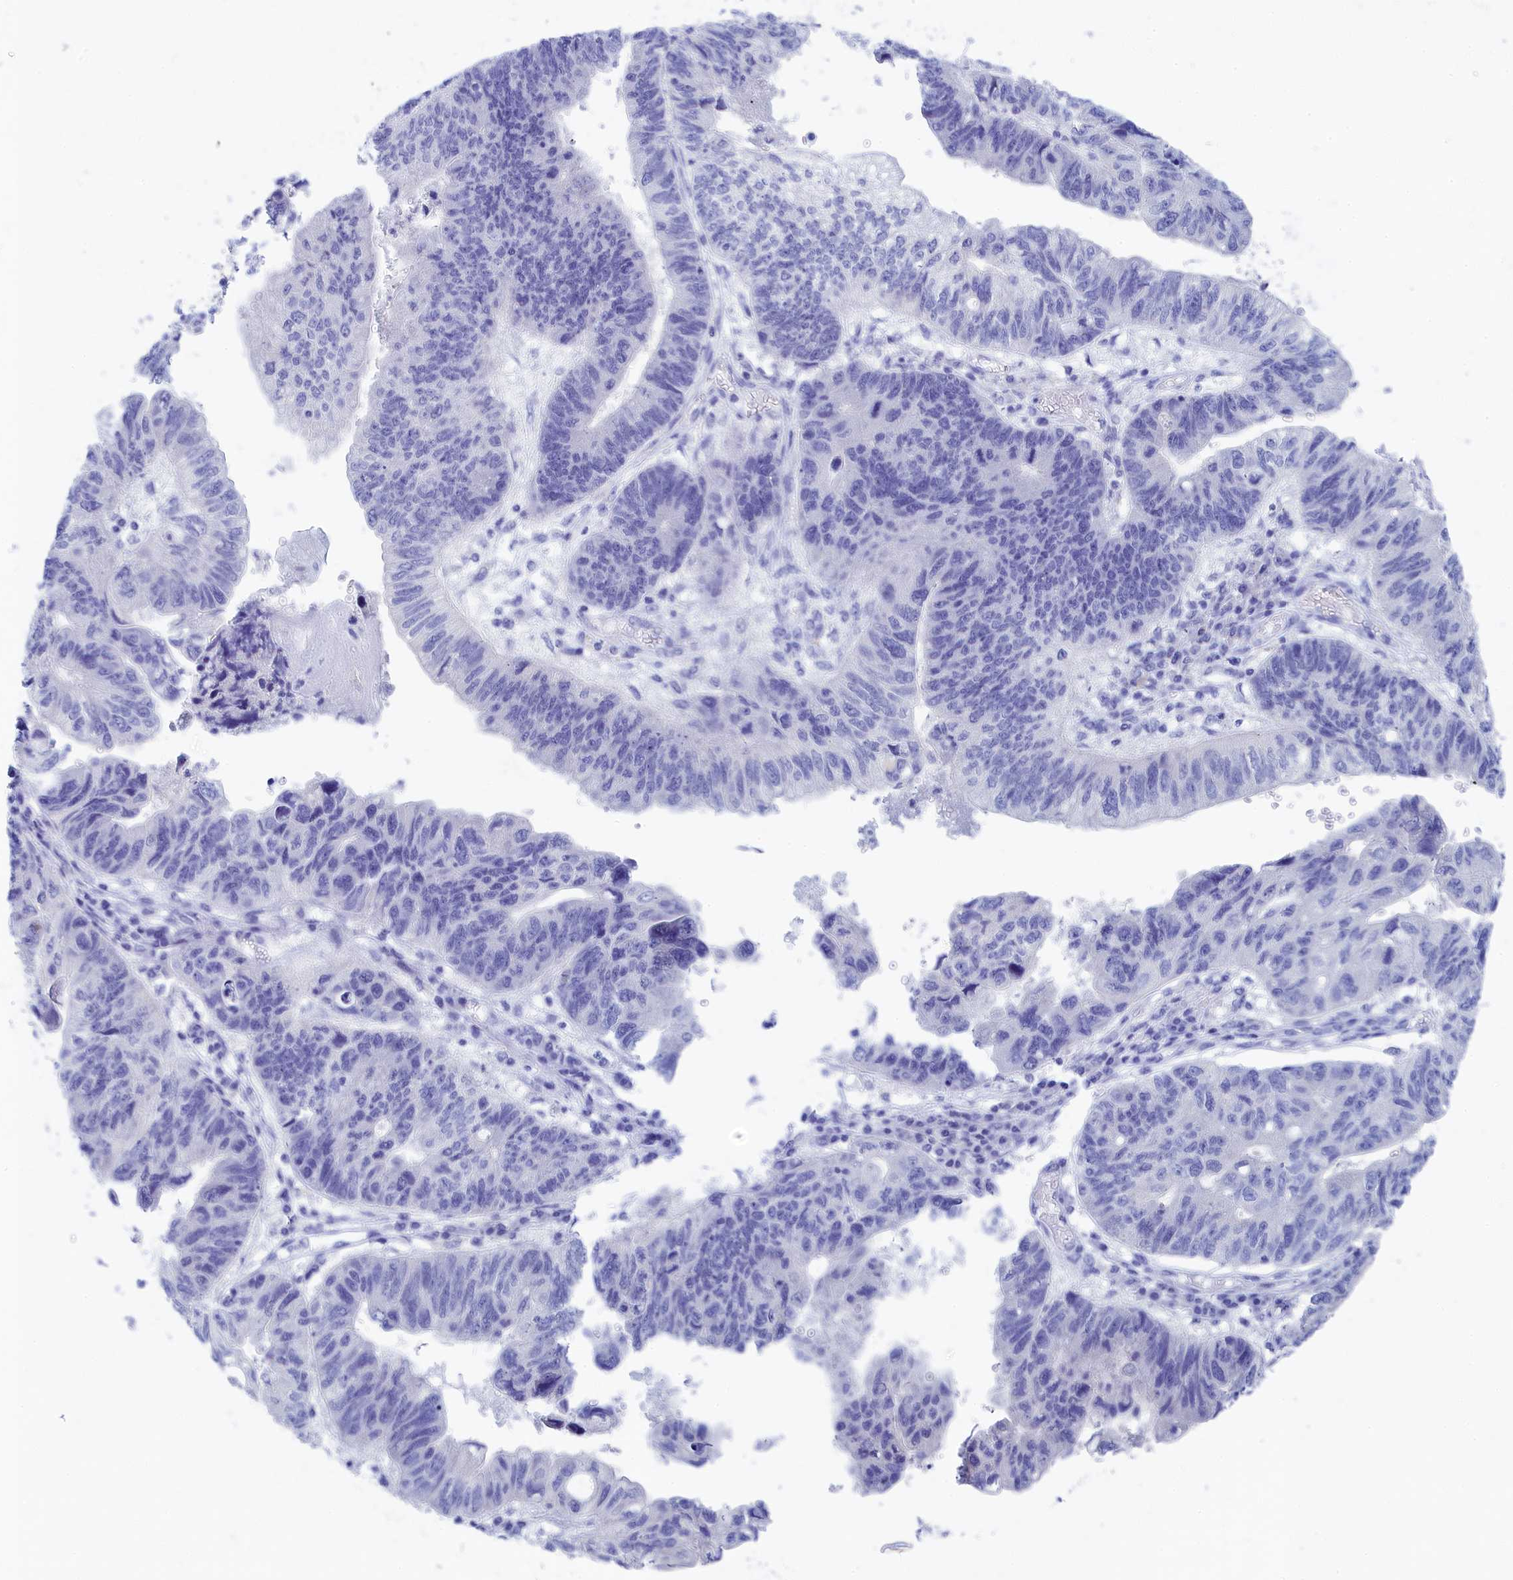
{"staining": {"intensity": "negative", "quantity": "none", "location": "none"}, "tissue": "stomach cancer", "cell_type": "Tumor cells", "image_type": "cancer", "snomed": [{"axis": "morphology", "description": "Adenocarcinoma, NOS"}, {"axis": "topography", "description": "Stomach"}], "caption": "DAB (3,3'-diaminobenzidine) immunohistochemical staining of stomach cancer (adenocarcinoma) demonstrates no significant staining in tumor cells. (Immunohistochemistry, brightfield microscopy, high magnification).", "gene": "TRIM10", "patient": {"sex": "male", "age": 59}}